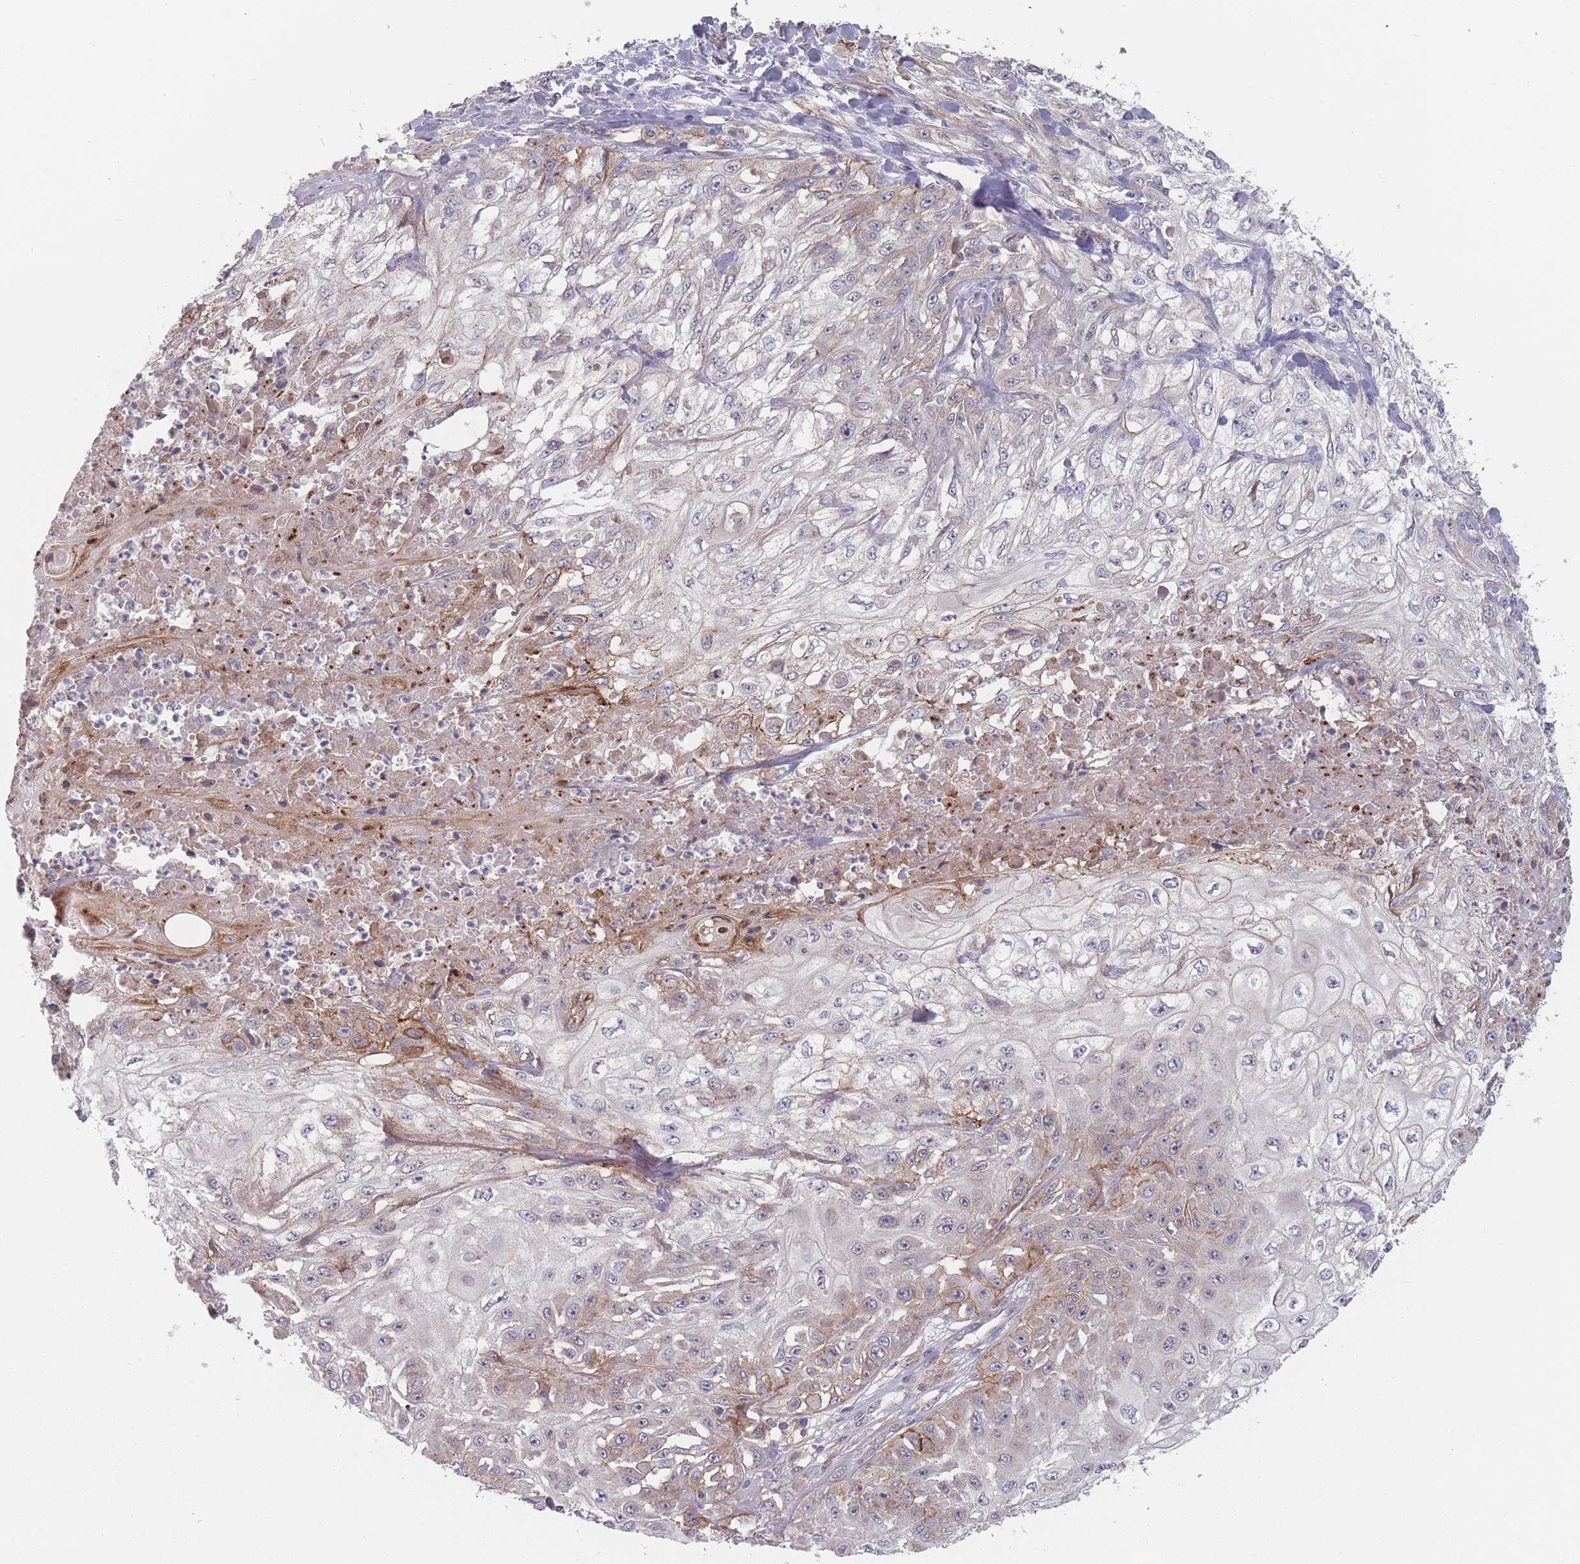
{"staining": {"intensity": "weak", "quantity": "<25%", "location": "cytoplasmic/membranous"}, "tissue": "skin cancer", "cell_type": "Tumor cells", "image_type": "cancer", "snomed": [{"axis": "morphology", "description": "Squamous cell carcinoma, NOS"}, {"axis": "morphology", "description": "Squamous cell carcinoma, metastatic, NOS"}, {"axis": "topography", "description": "Skin"}, {"axis": "topography", "description": "Lymph node"}], "caption": "The photomicrograph exhibits no staining of tumor cells in skin cancer. The staining was performed using DAB (3,3'-diaminobenzidine) to visualize the protein expression in brown, while the nuclei were stained in blue with hematoxylin (Magnification: 20x).", "gene": "TMEM232", "patient": {"sex": "male", "age": 75}}